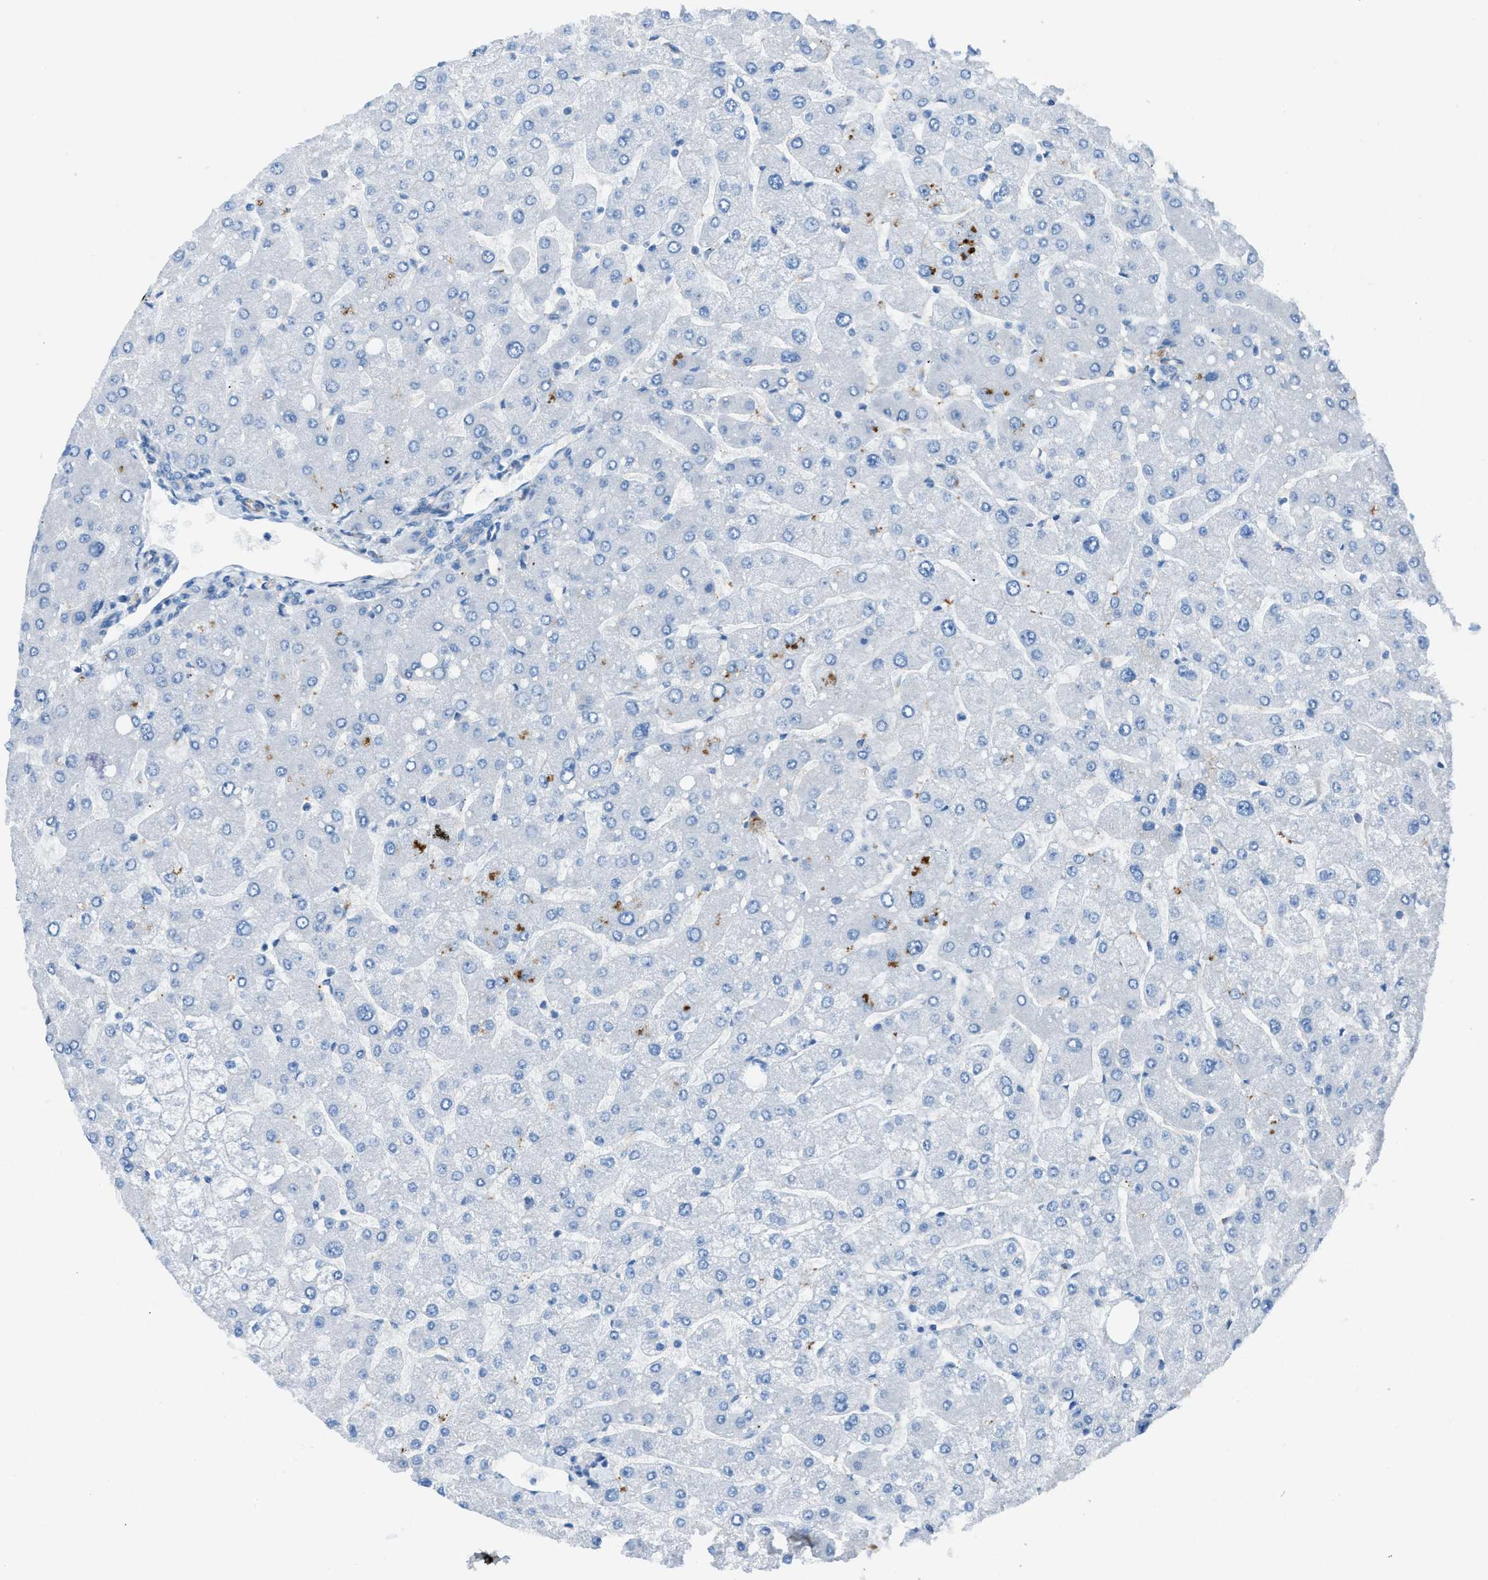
{"staining": {"intensity": "weak", "quantity": "25%-75%", "location": "cytoplasmic/membranous"}, "tissue": "liver", "cell_type": "Cholangiocytes", "image_type": "normal", "snomed": [{"axis": "morphology", "description": "Normal tissue, NOS"}, {"axis": "topography", "description": "Liver"}], "caption": "Human liver stained with a brown dye shows weak cytoplasmic/membranous positive staining in approximately 25%-75% of cholangiocytes.", "gene": "CABP7", "patient": {"sex": "male", "age": 55}}